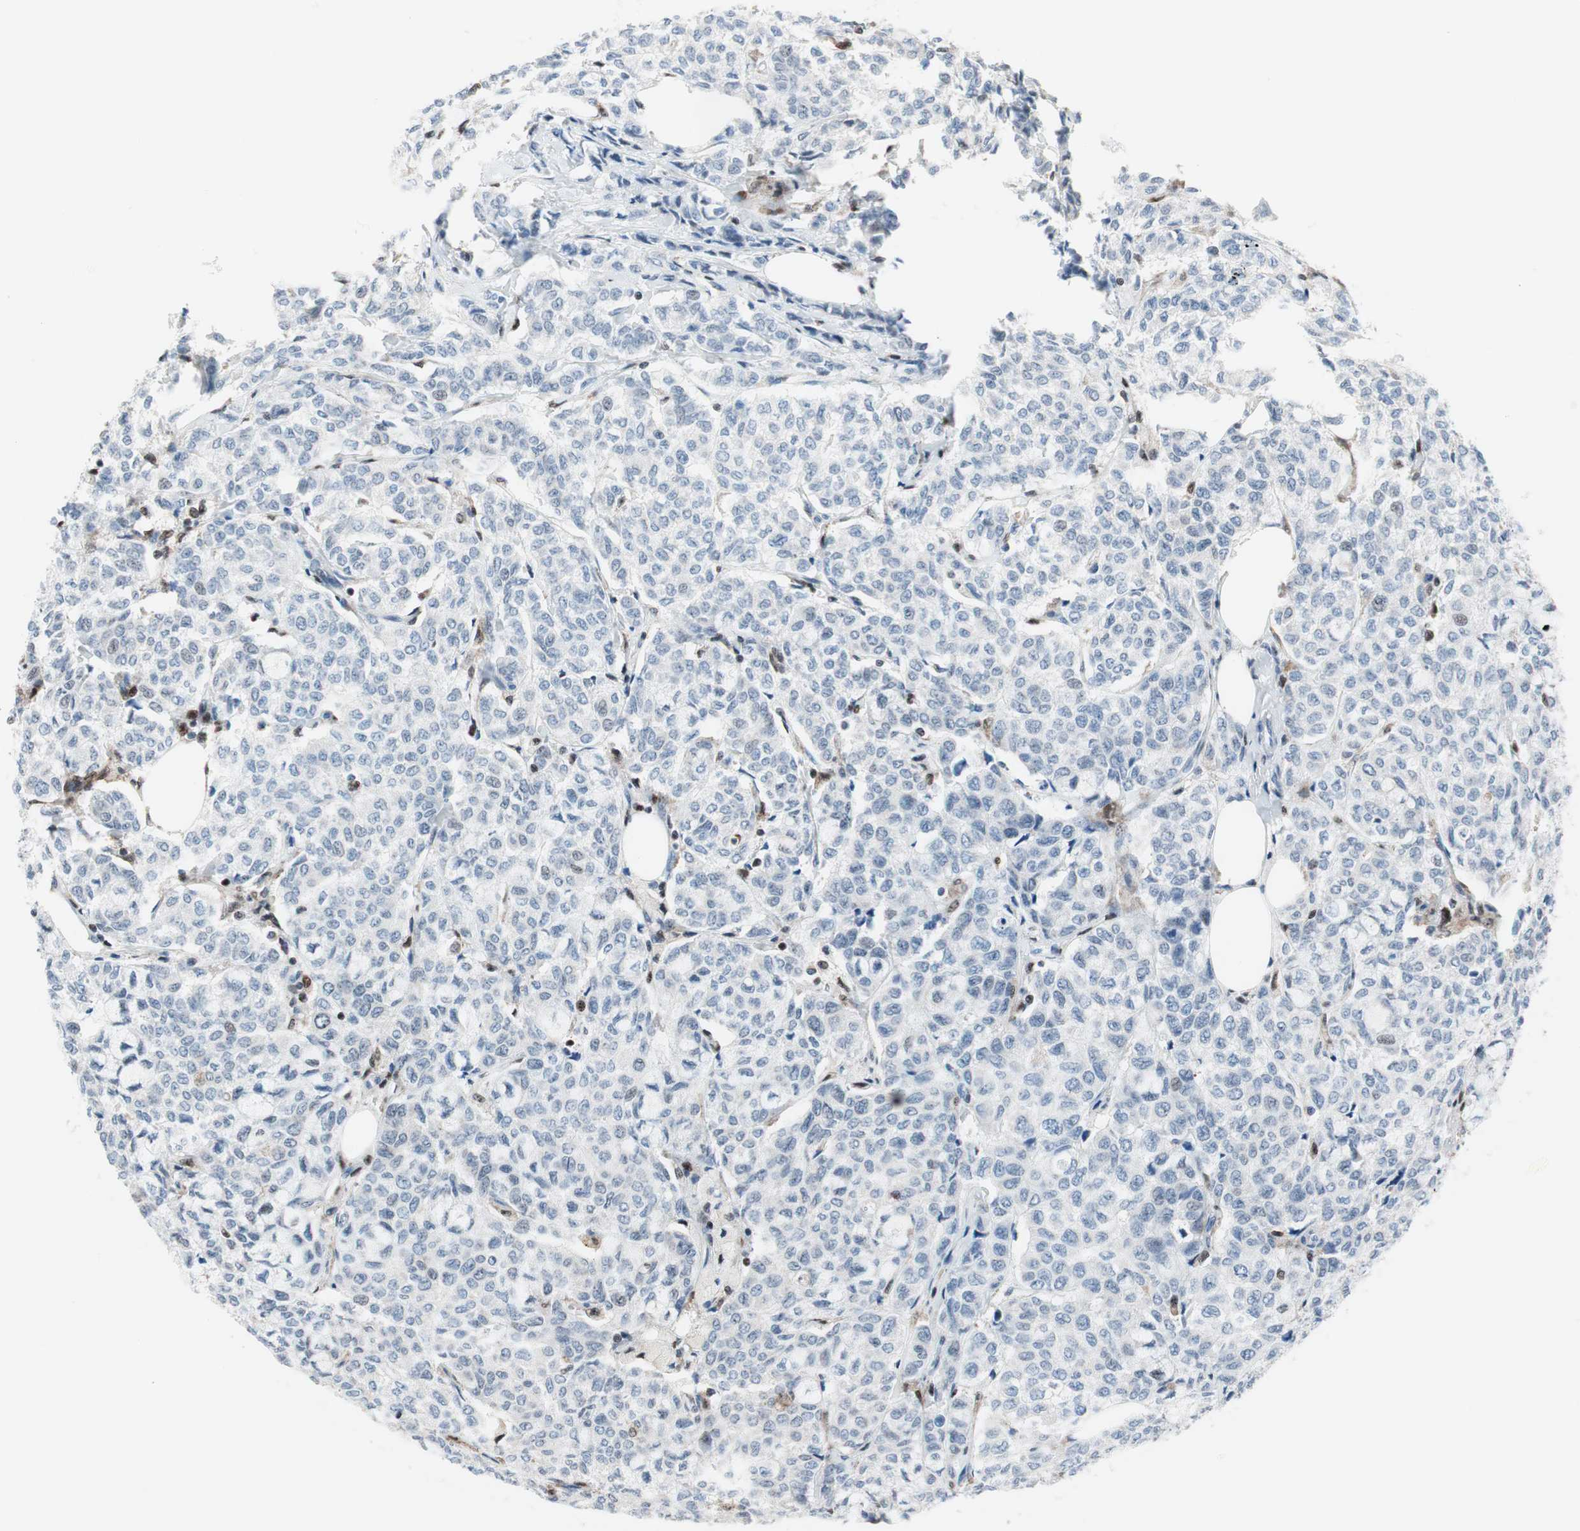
{"staining": {"intensity": "negative", "quantity": "none", "location": "none"}, "tissue": "breast cancer", "cell_type": "Tumor cells", "image_type": "cancer", "snomed": [{"axis": "morphology", "description": "Lobular carcinoma"}, {"axis": "topography", "description": "Breast"}], "caption": "This is an immunohistochemistry (IHC) micrograph of breast cancer. There is no expression in tumor cells.", "gene": "RGS10", "patient": {"sex": "female", "age": 60}}